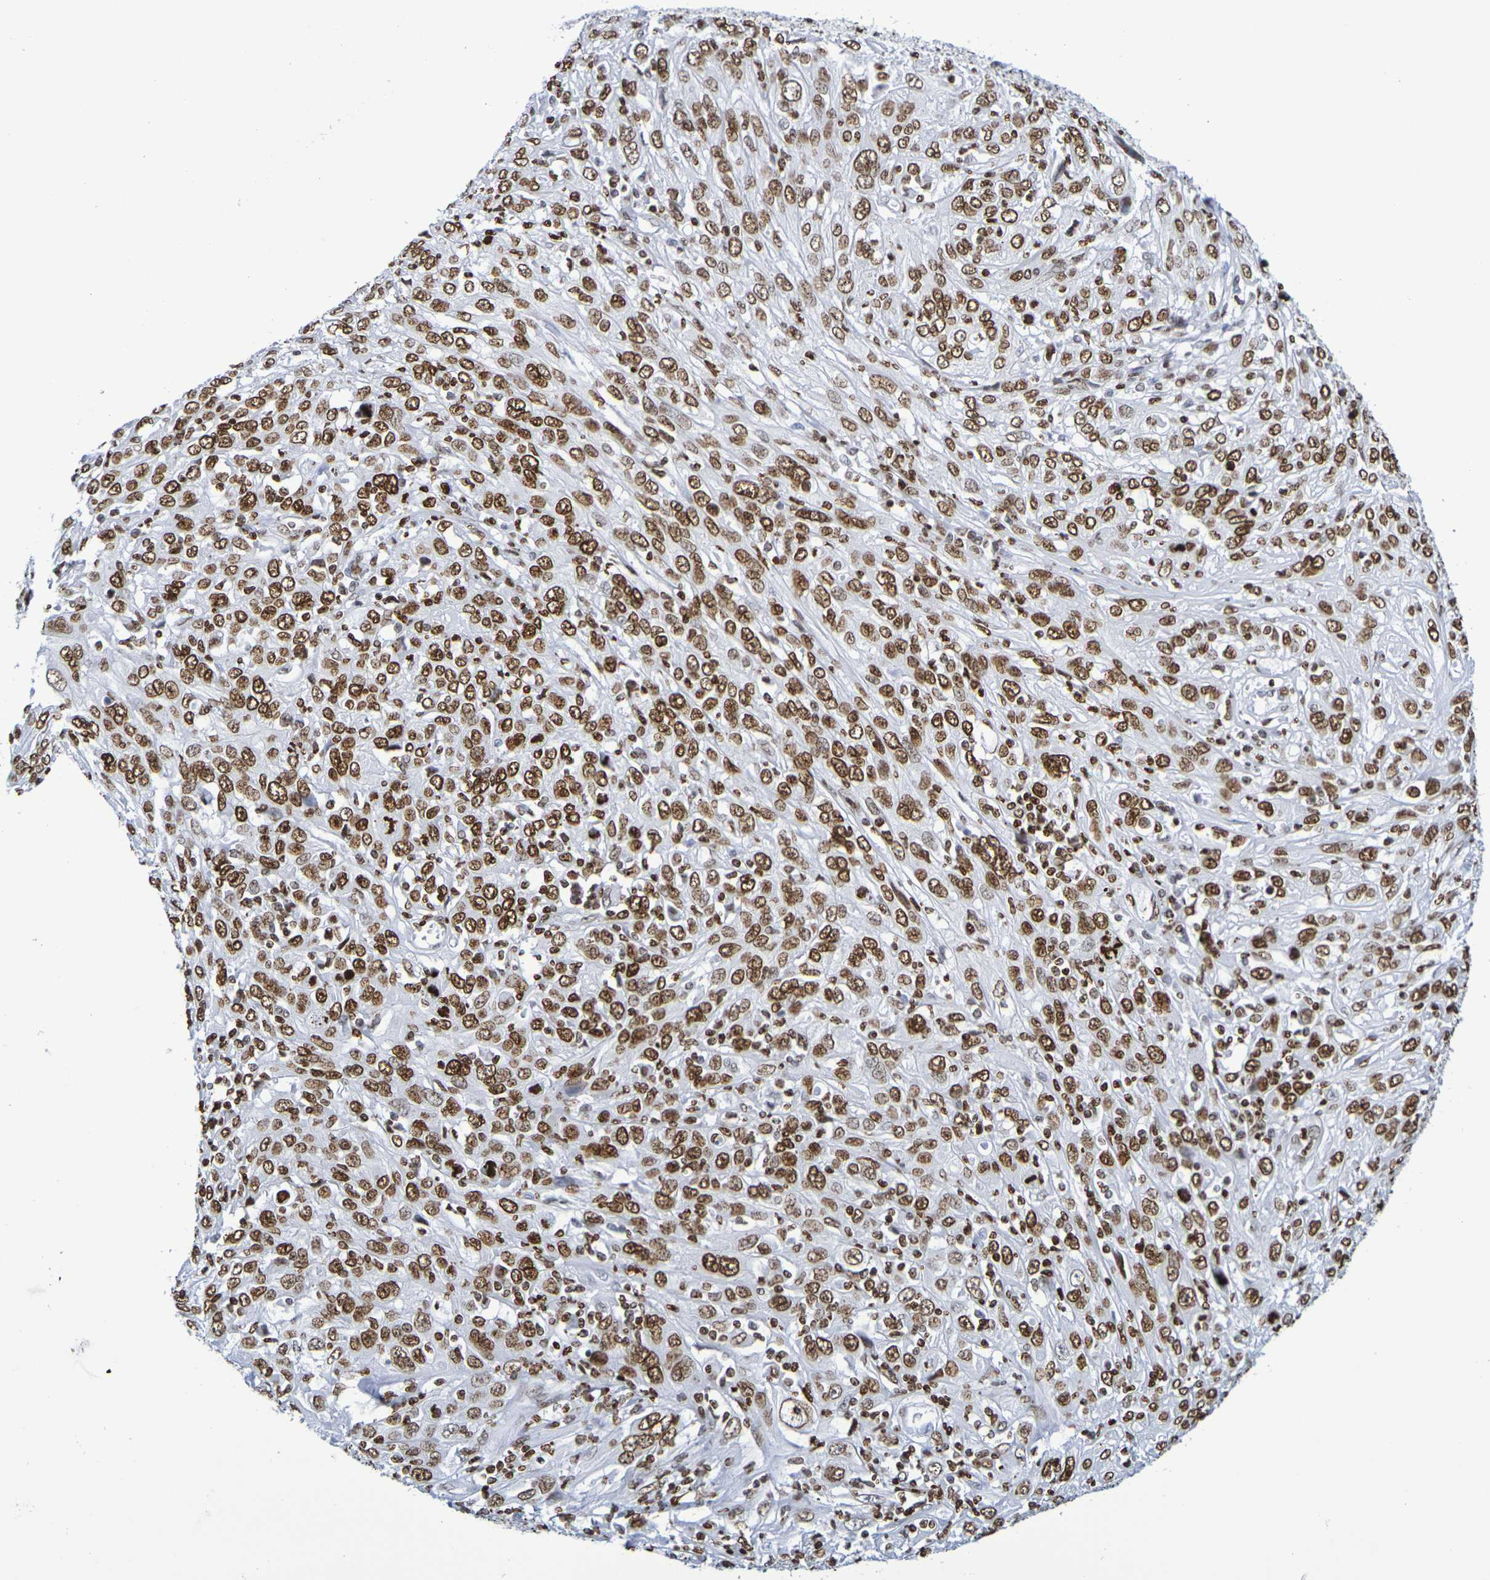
{"staining": {"intensity": "moderate", "quantity": ">75%", "location": "nuclear"}, "tissue": "cervical cancer", "cell_type": "Tumor cells", "image_type": "cancer", "snomed": [{"axis": "morphology", "description": "Squamous cell carcinoma, NOS"}, {"axis": "topography", "description": "Cervix"}], "caption": "The image shows staining of cervical squamous cell carcinoma, revealing moderate nuclear protein expression (brown color) within tumor cells. Ihc stains the protein of interest in brown and the nuclei are stained blue.", "gene": "H1-5", "patient": {"sex": "female", "age": 46}}